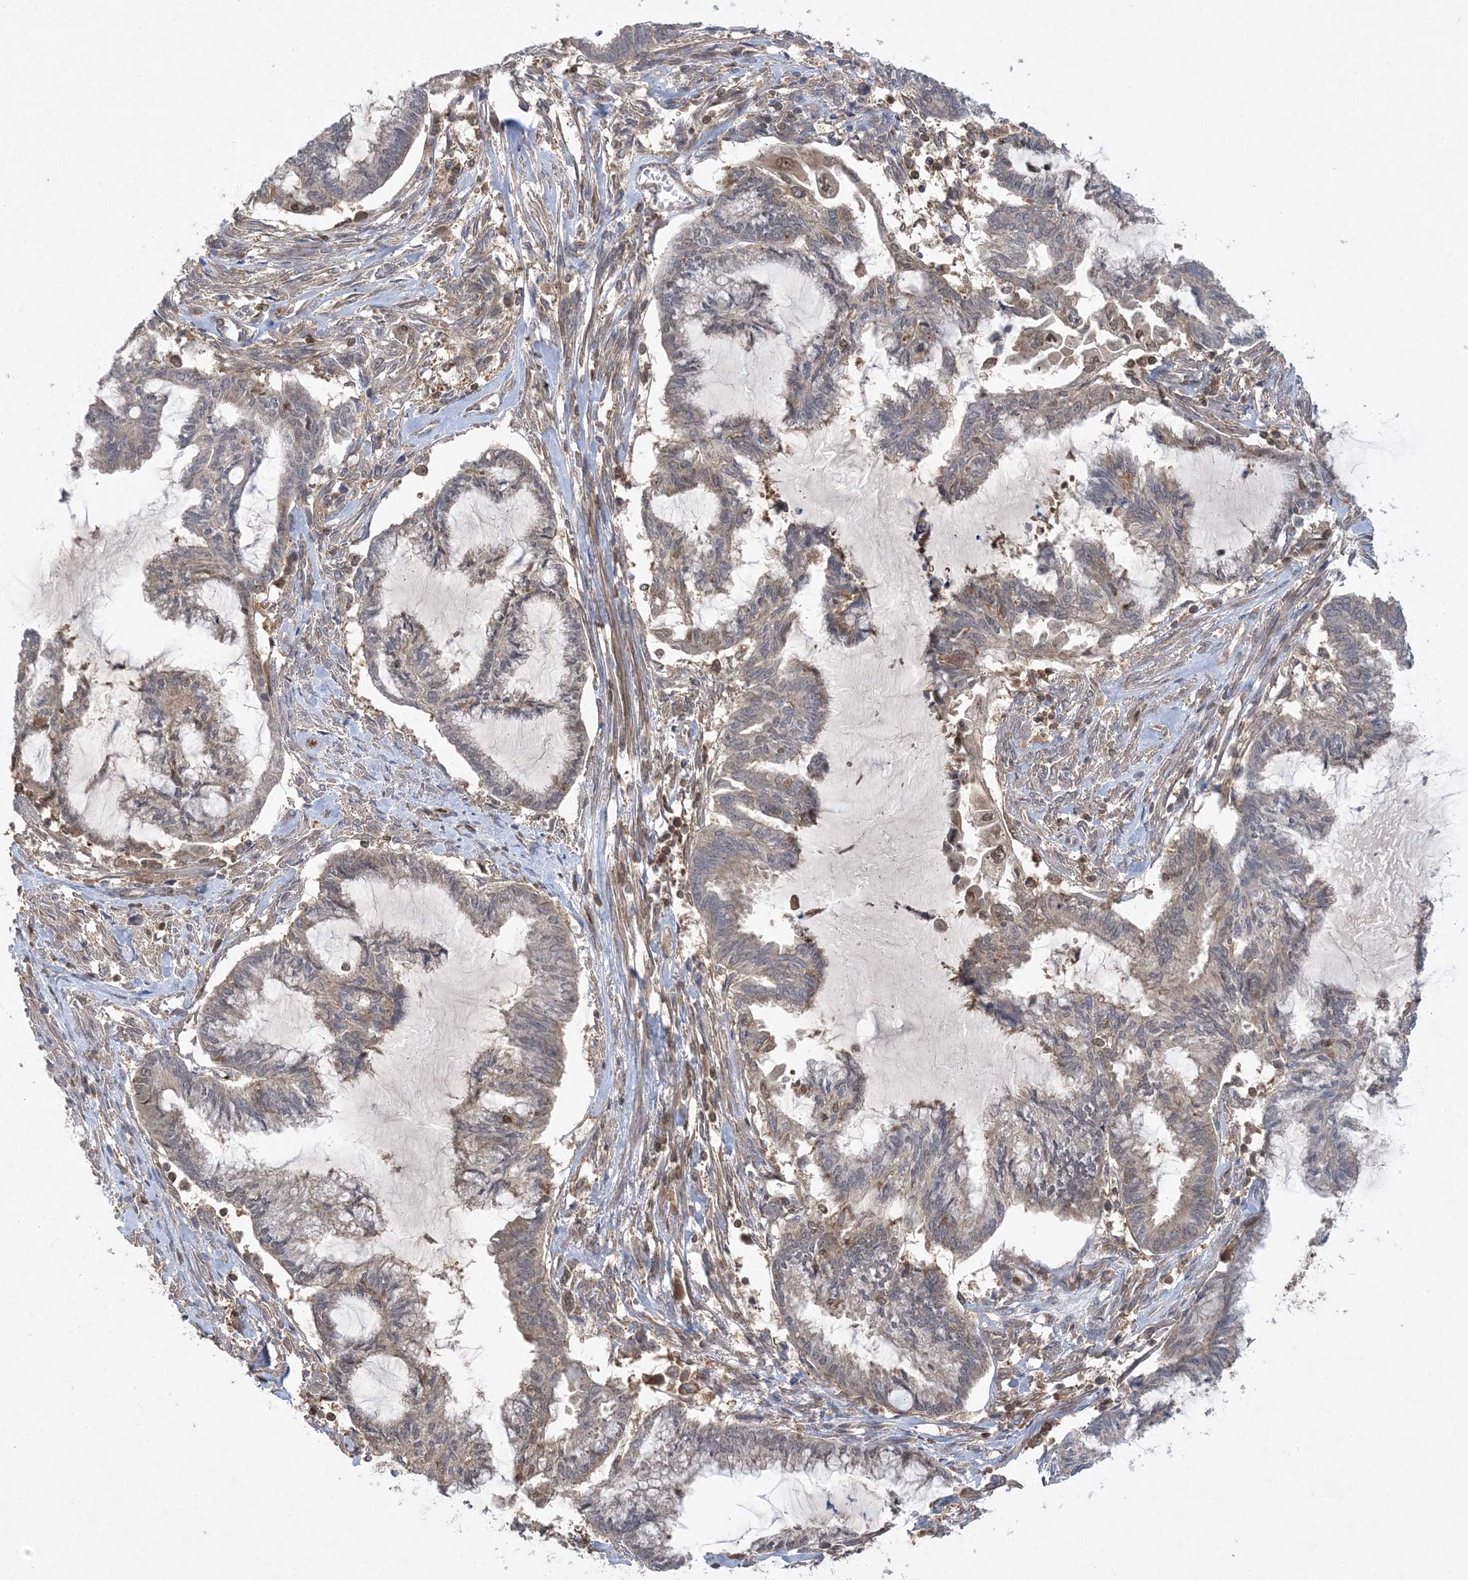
{"staining": {"intensity": "weak", "quantity": "25%-75%", "location": "cytoplasmic/membranous,nuclear"}, "tissue": "endometrial cancer", "cell_type": "Tumor cells", "image_type": "cancer", "snomed": [{"axis": "morphology", "description": "Adenocarcinoma, NOS"}, {"axis": "topography", "description": "Endometrium"}], "caption": "The photomicrograph displays staining of adenocarcinoma (endometrial), revealing weak cytoplasmic/membranous and nuclear protein positivity (brown color) within tumor cells.", "gene": "ACYP1", "patient": {"sex": "female", "age": 86}}